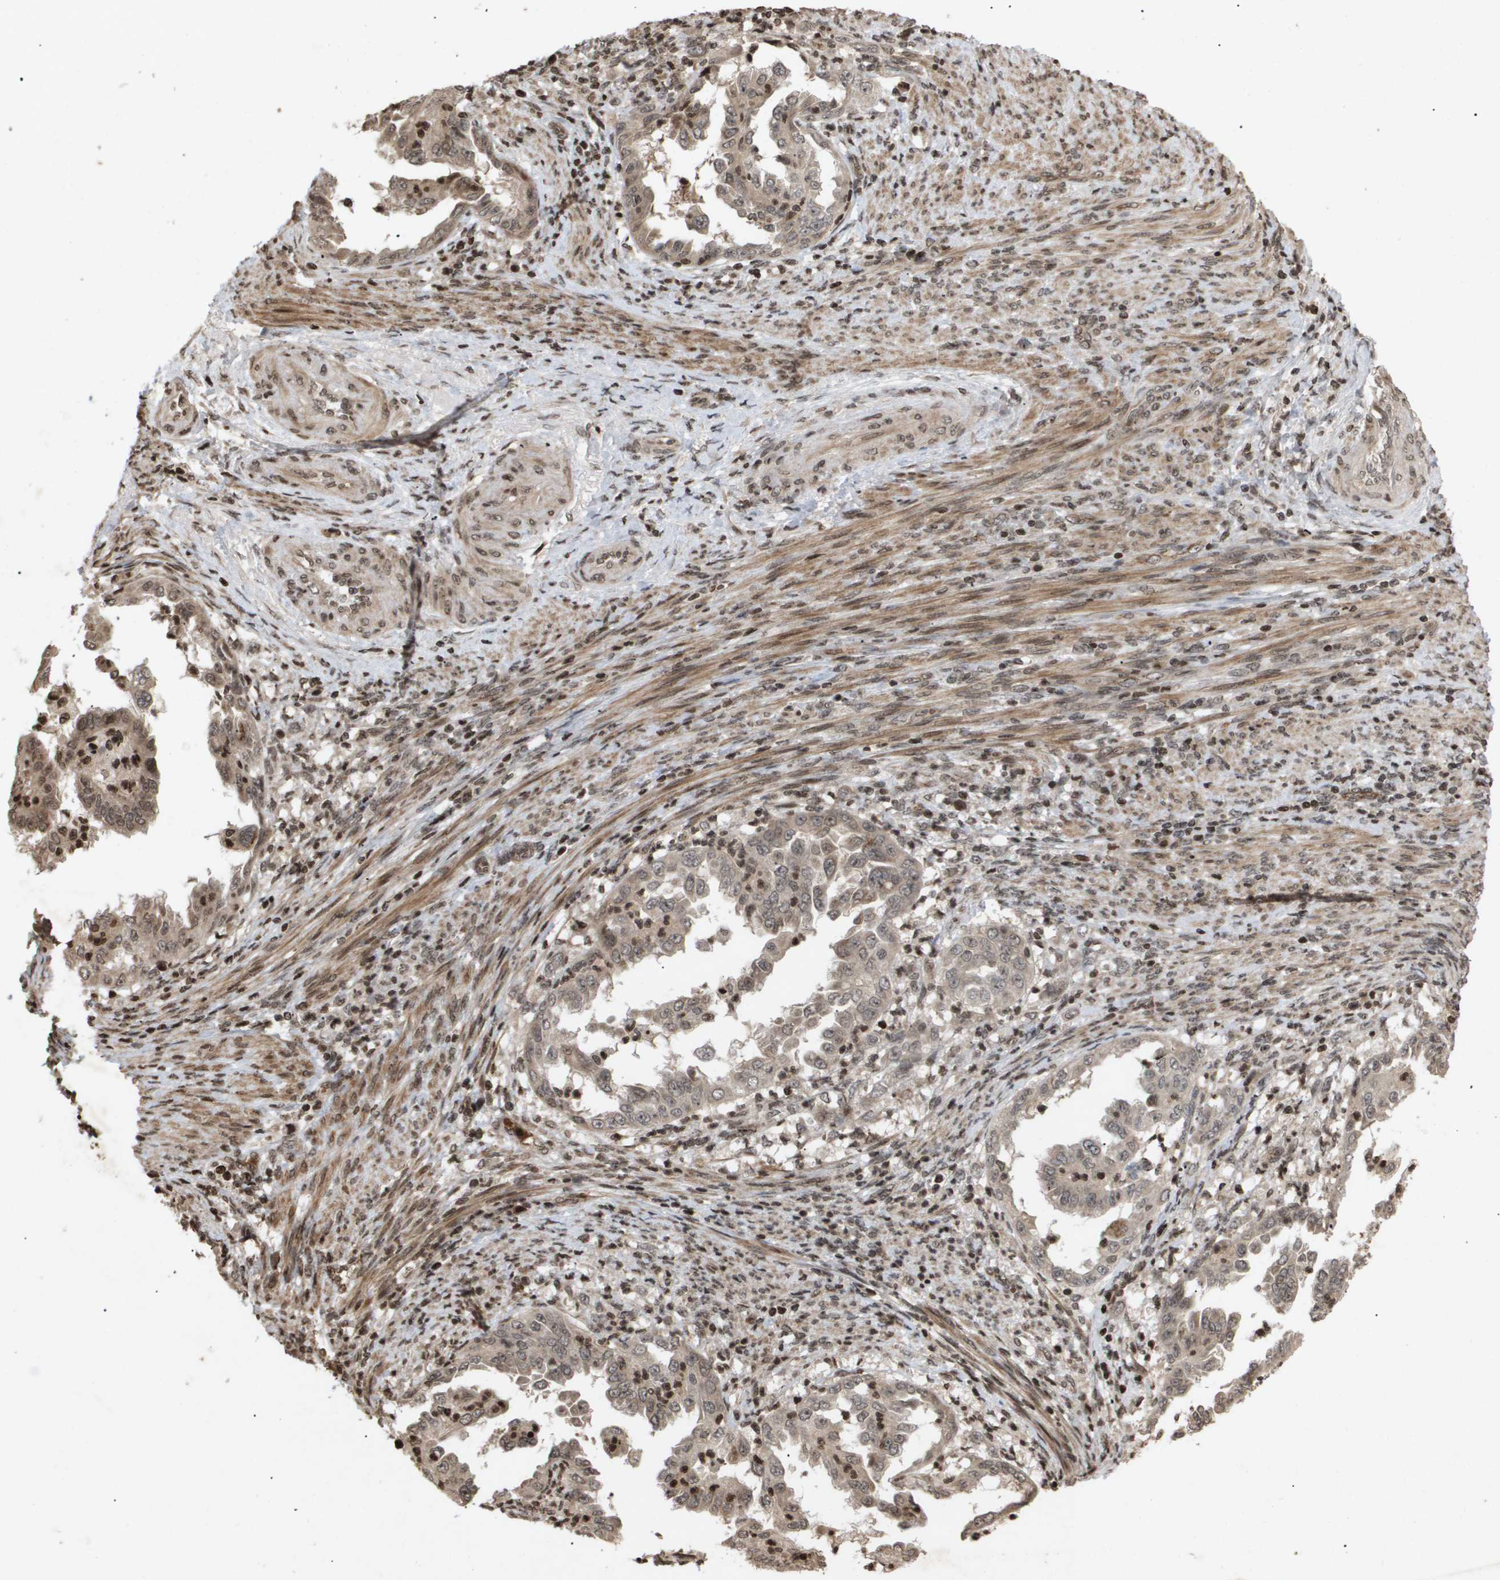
{"staining": {"intensity": "weak", "quantity": ">75%", "location": "cytoplasmic/membranous"}, "tissue": "endometrial cancer", "cell_type": "Tumor cells", "image_type": "cancer", "snomed": [{"axis": "morphology", "description": "Adenocarcinoma, NOS"}, {"axis": "topography", "description": "Endometrium"}], "caption": "Immunohistochemical staining of endometrial adenocarcinoma shows low levels of weak cytoplasmic/membranous expression in approximately >75% of tumor cells.", "gene": "HSPA6", "patient": {"sex": "female", "age": 85}}